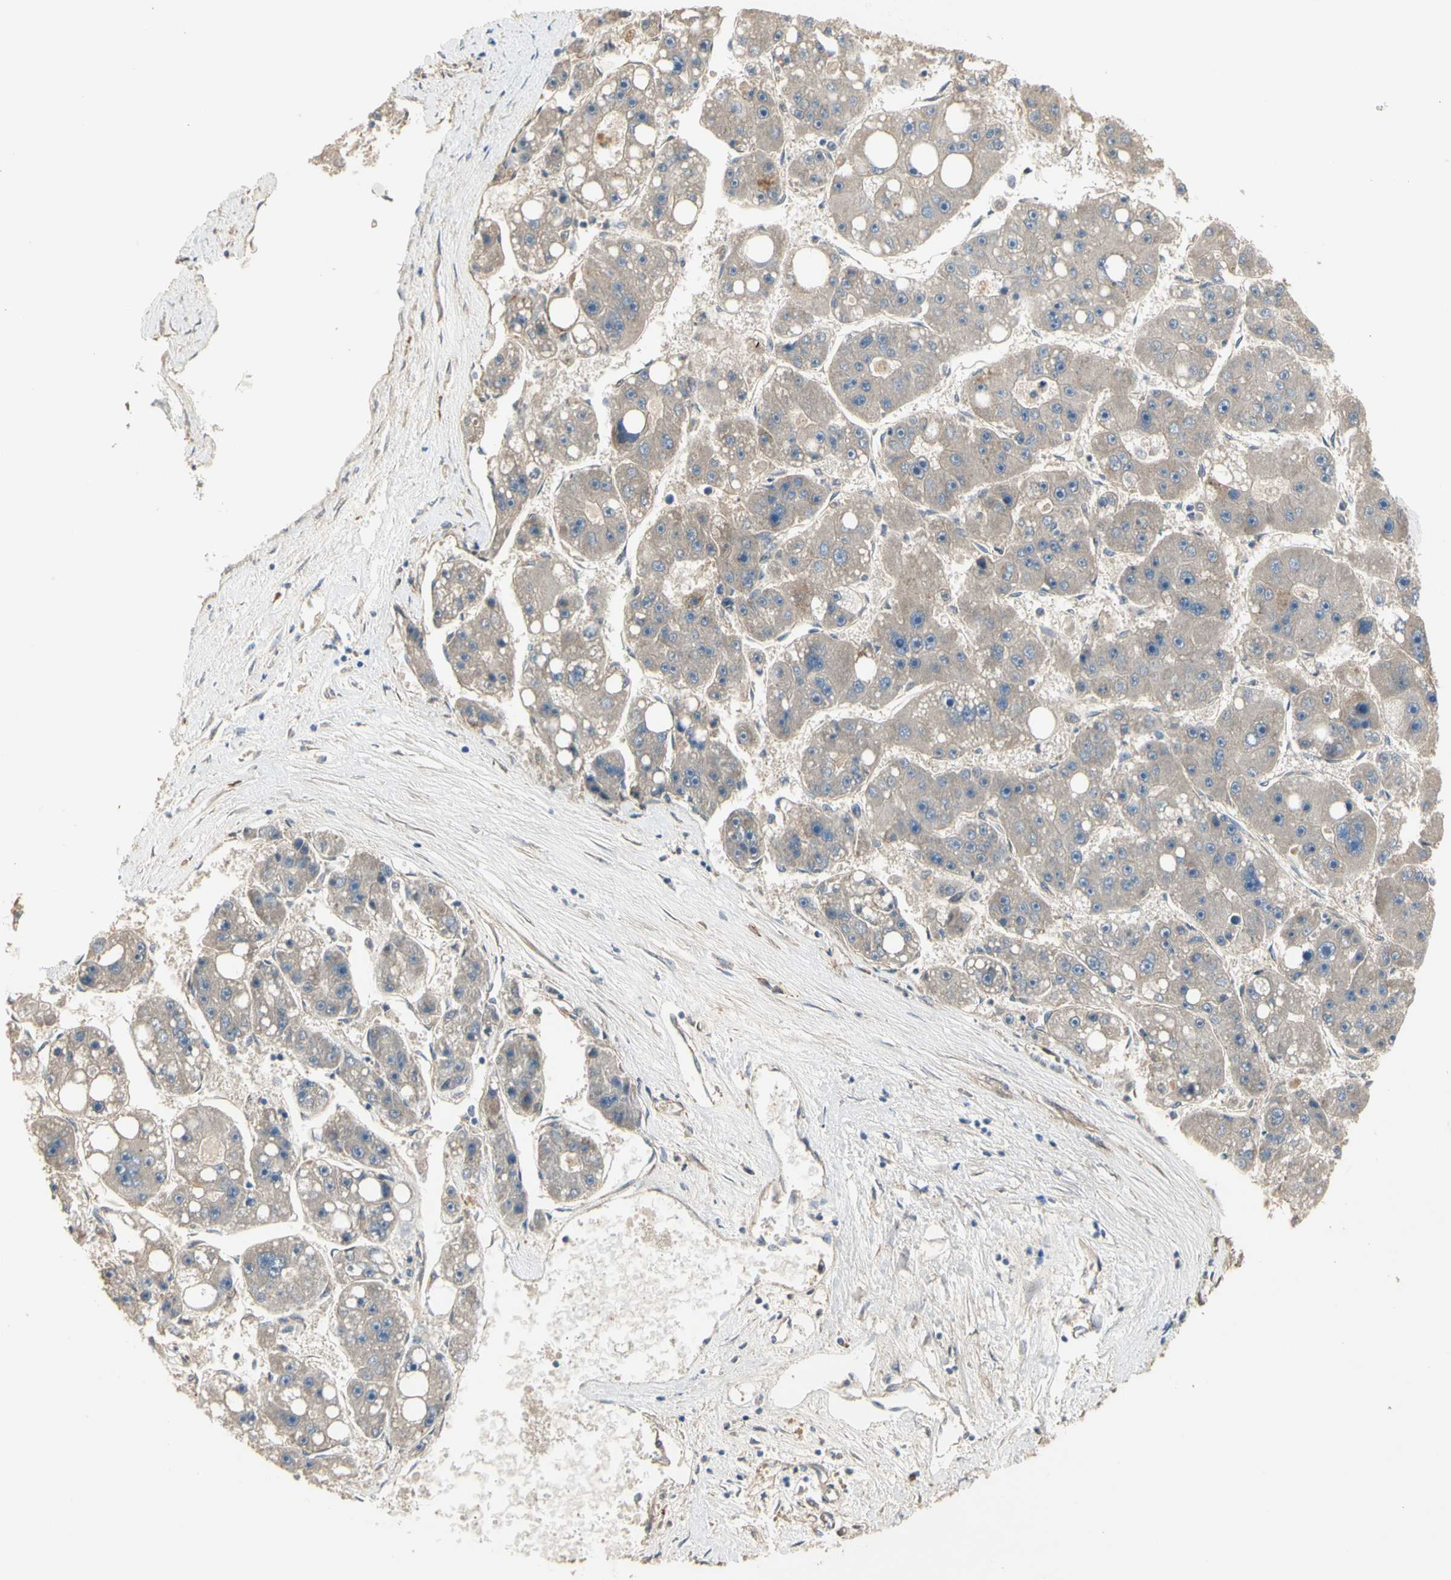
{"staining": {"intensity": "weak", "quantity": "<25%", "location": "cytoplasmic/membranous"}, "tissue": "liver cancer", "cell_type": "Tumor cells", "image_type": "cancer", "snomed": [{"axis": "morphology", "description": "Carcinoma, Hepatocellular, NOS"}, {"axis": "topography", "description": "Liver"}], "caption": "Image shows no significant protein expression in tumor cells of liver cancer.", "gene": "ATG4C", "patient": {"sex": "female", "age": 61}}